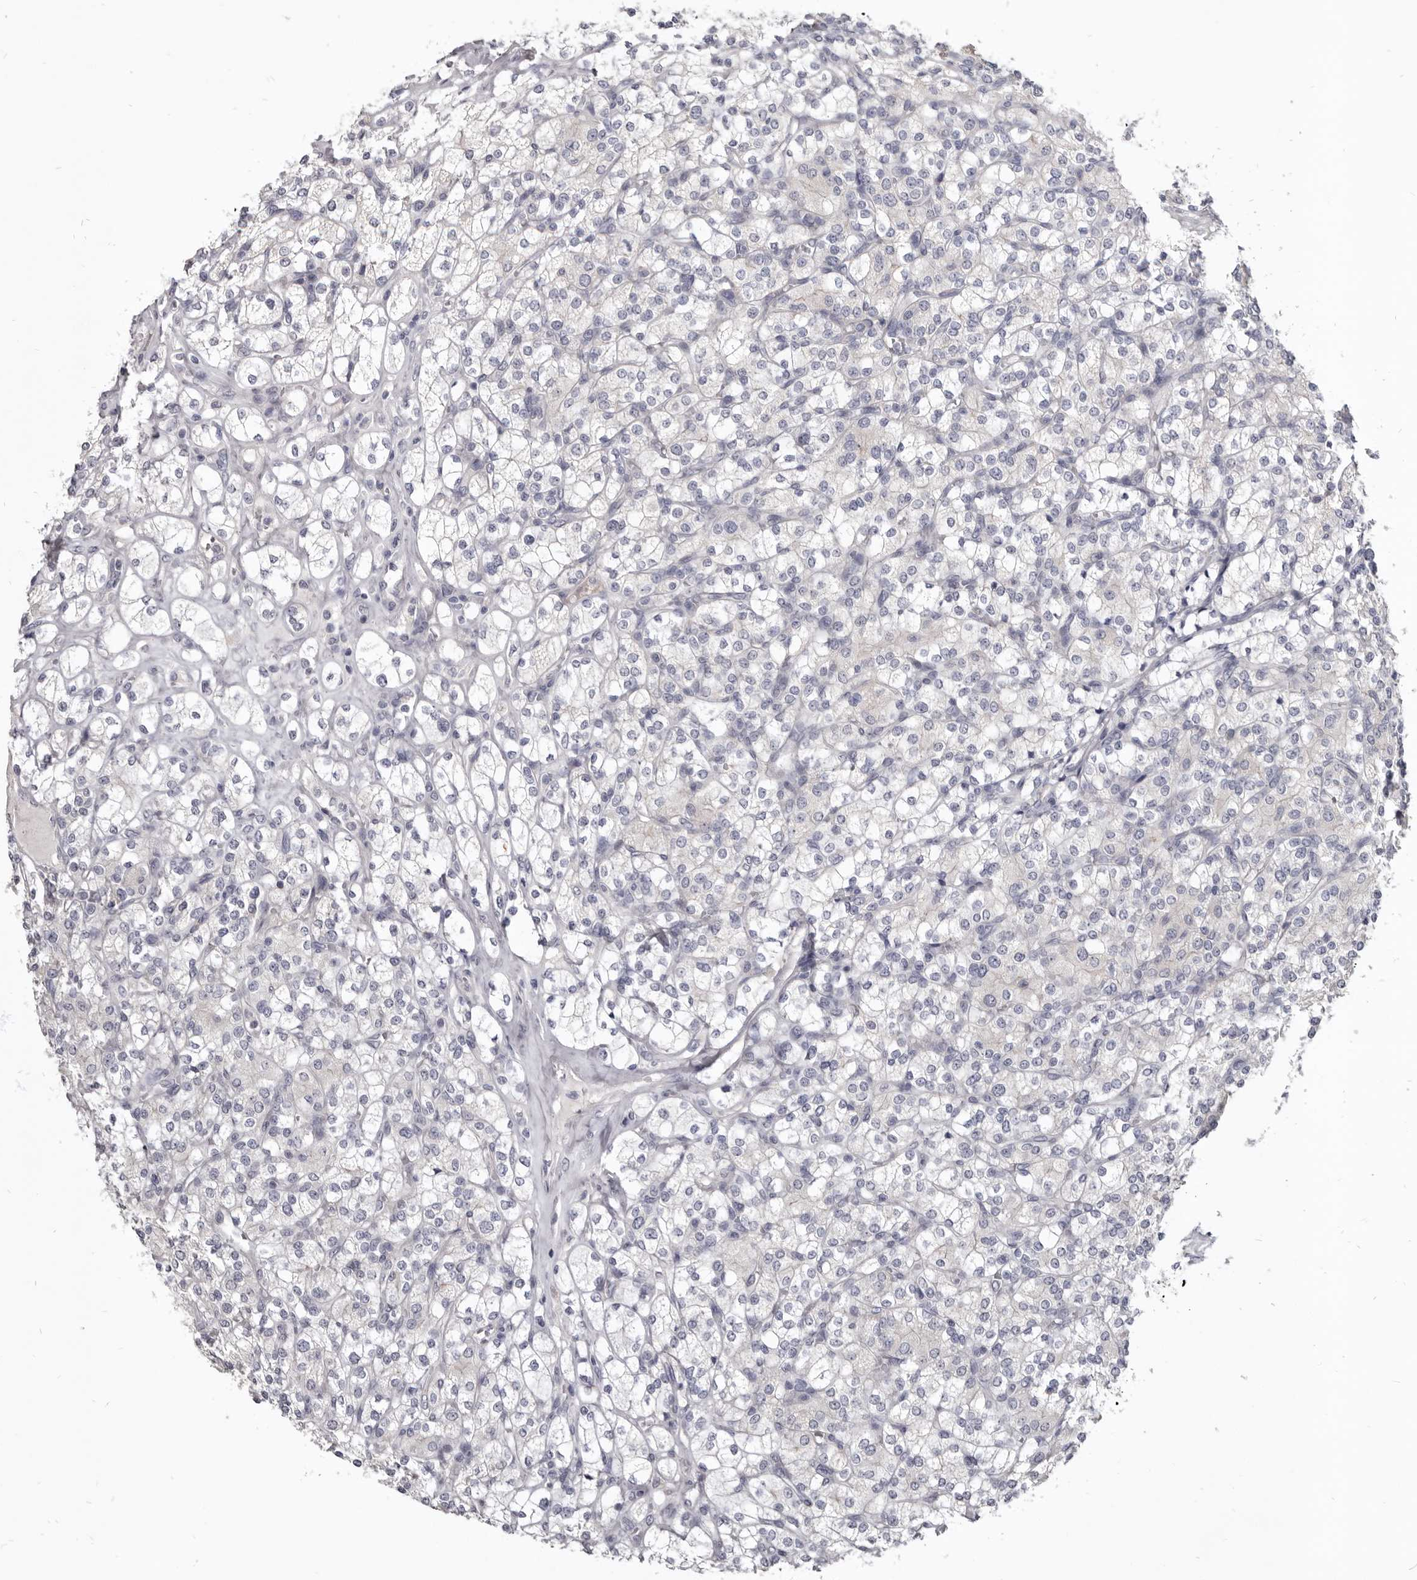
{"staining": {"intensity": "negative", "quantity": "none", "location": "none"}, "tissue": "renal cancer", "cell_type": "Tumor cells", "image_type": "cancer", "snomed": [{"axis": "morphology", "description": "Adenocarcinoma, NOS"}, {"axis": "topography", "description": "Kidney"}], "caption": "Renal cancer stained for a protein using IHC shows no expression tumor cells.", "gene": "CGN", "patient": {"sex": "male", "age": 77}}